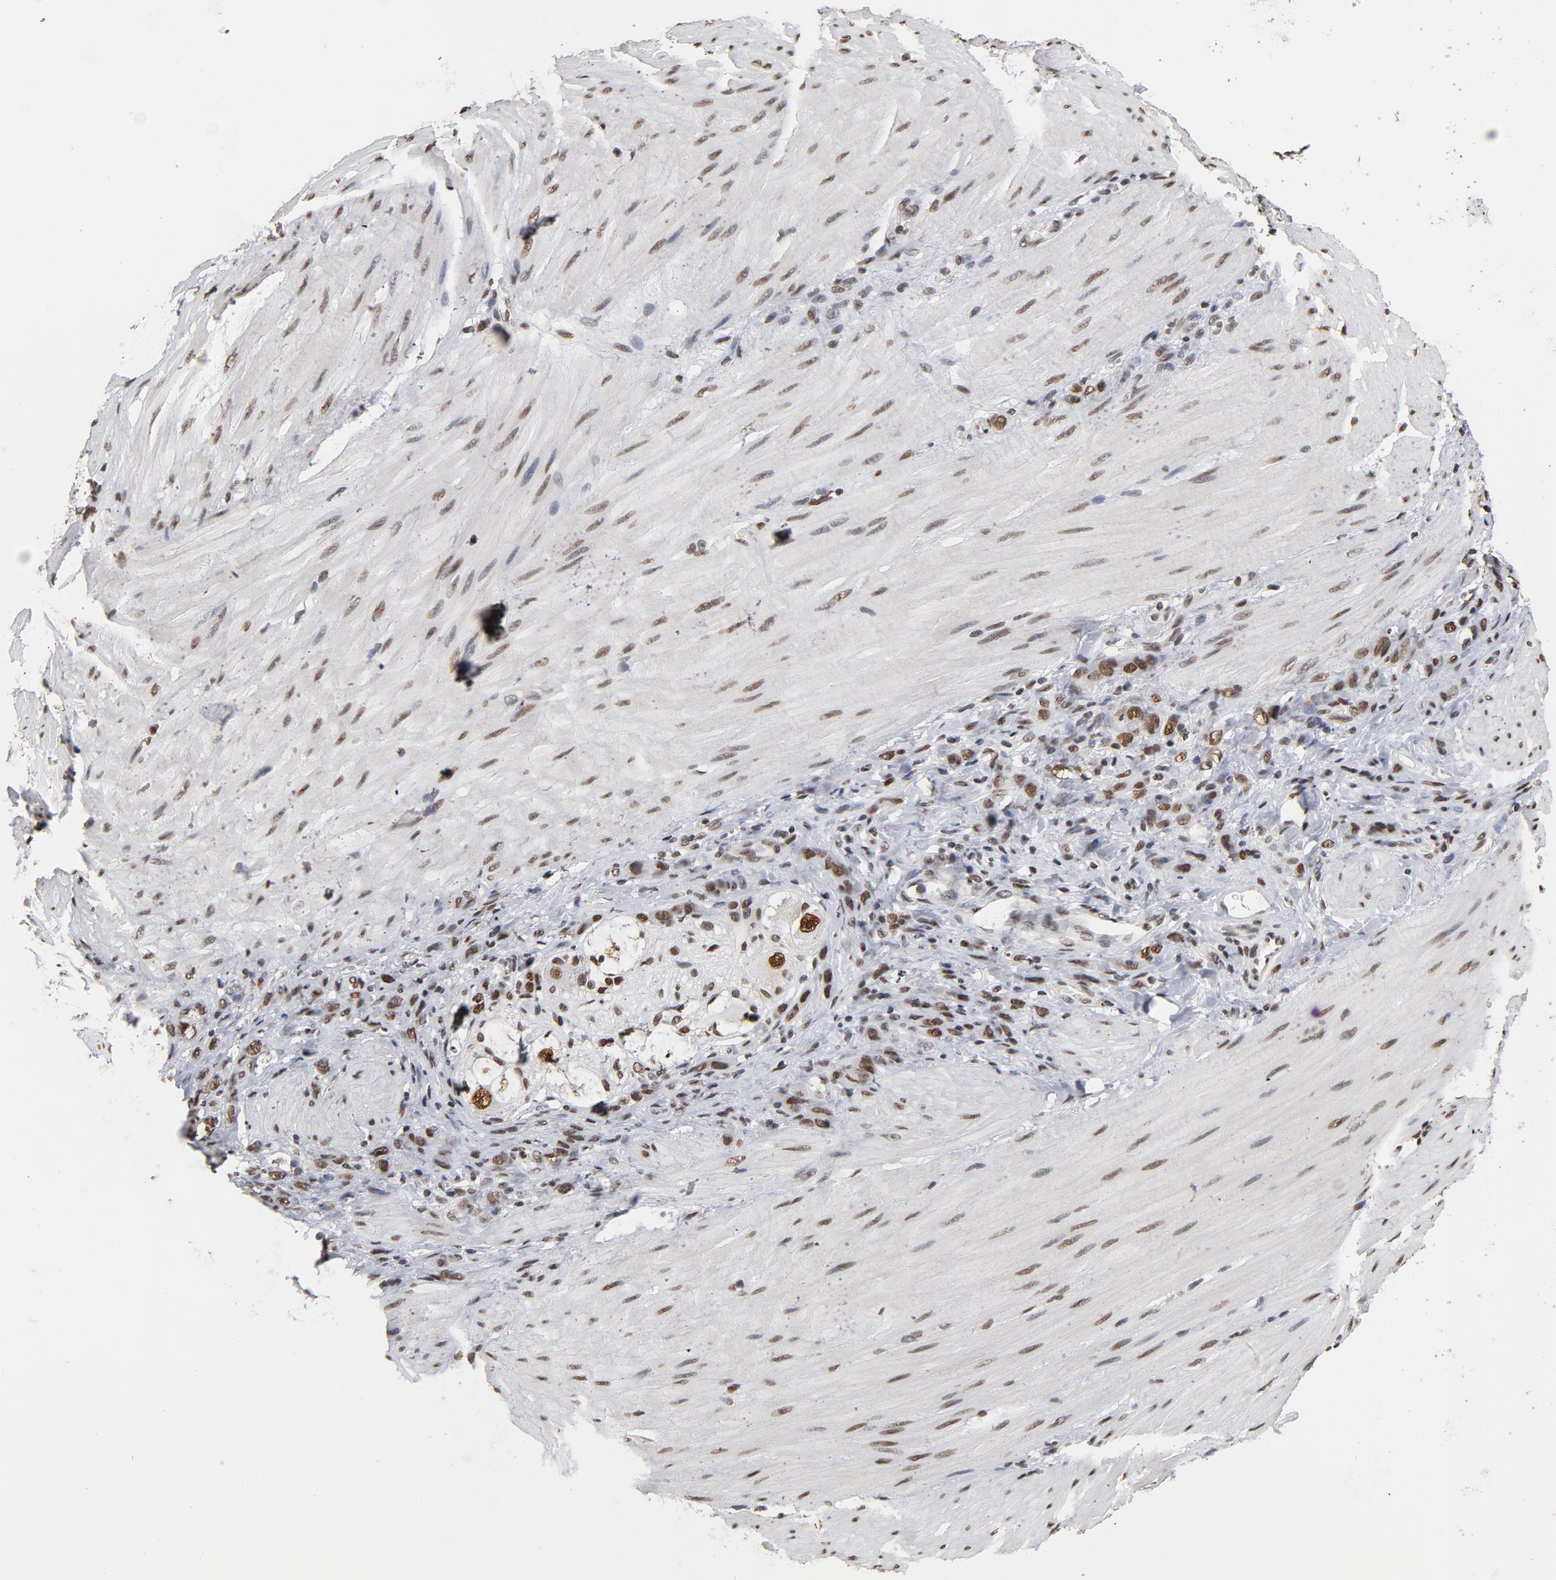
{"staining": {"intensity": "moderate", "quantity": ">75%", "location": "nuclear"}, "tissue": "stomach cancer", "cell_type": "Tumor cells", "image_type": "cancer", "snomed": [{"axis": "morphology", "description": "Normal tissue, NOS"}, {"axis": "morphology", "description": "Adenocarcinoma, NOS"}, {"axis": "topography", "description": "Stomach"}], "caption": "Tumor cells display medium levels of moderate nuclear positivity in about >75% of cells in stomach adenocarcinoma.", "gene": "TP53BP1", "patient": {"sex": "male", "age": 82}}